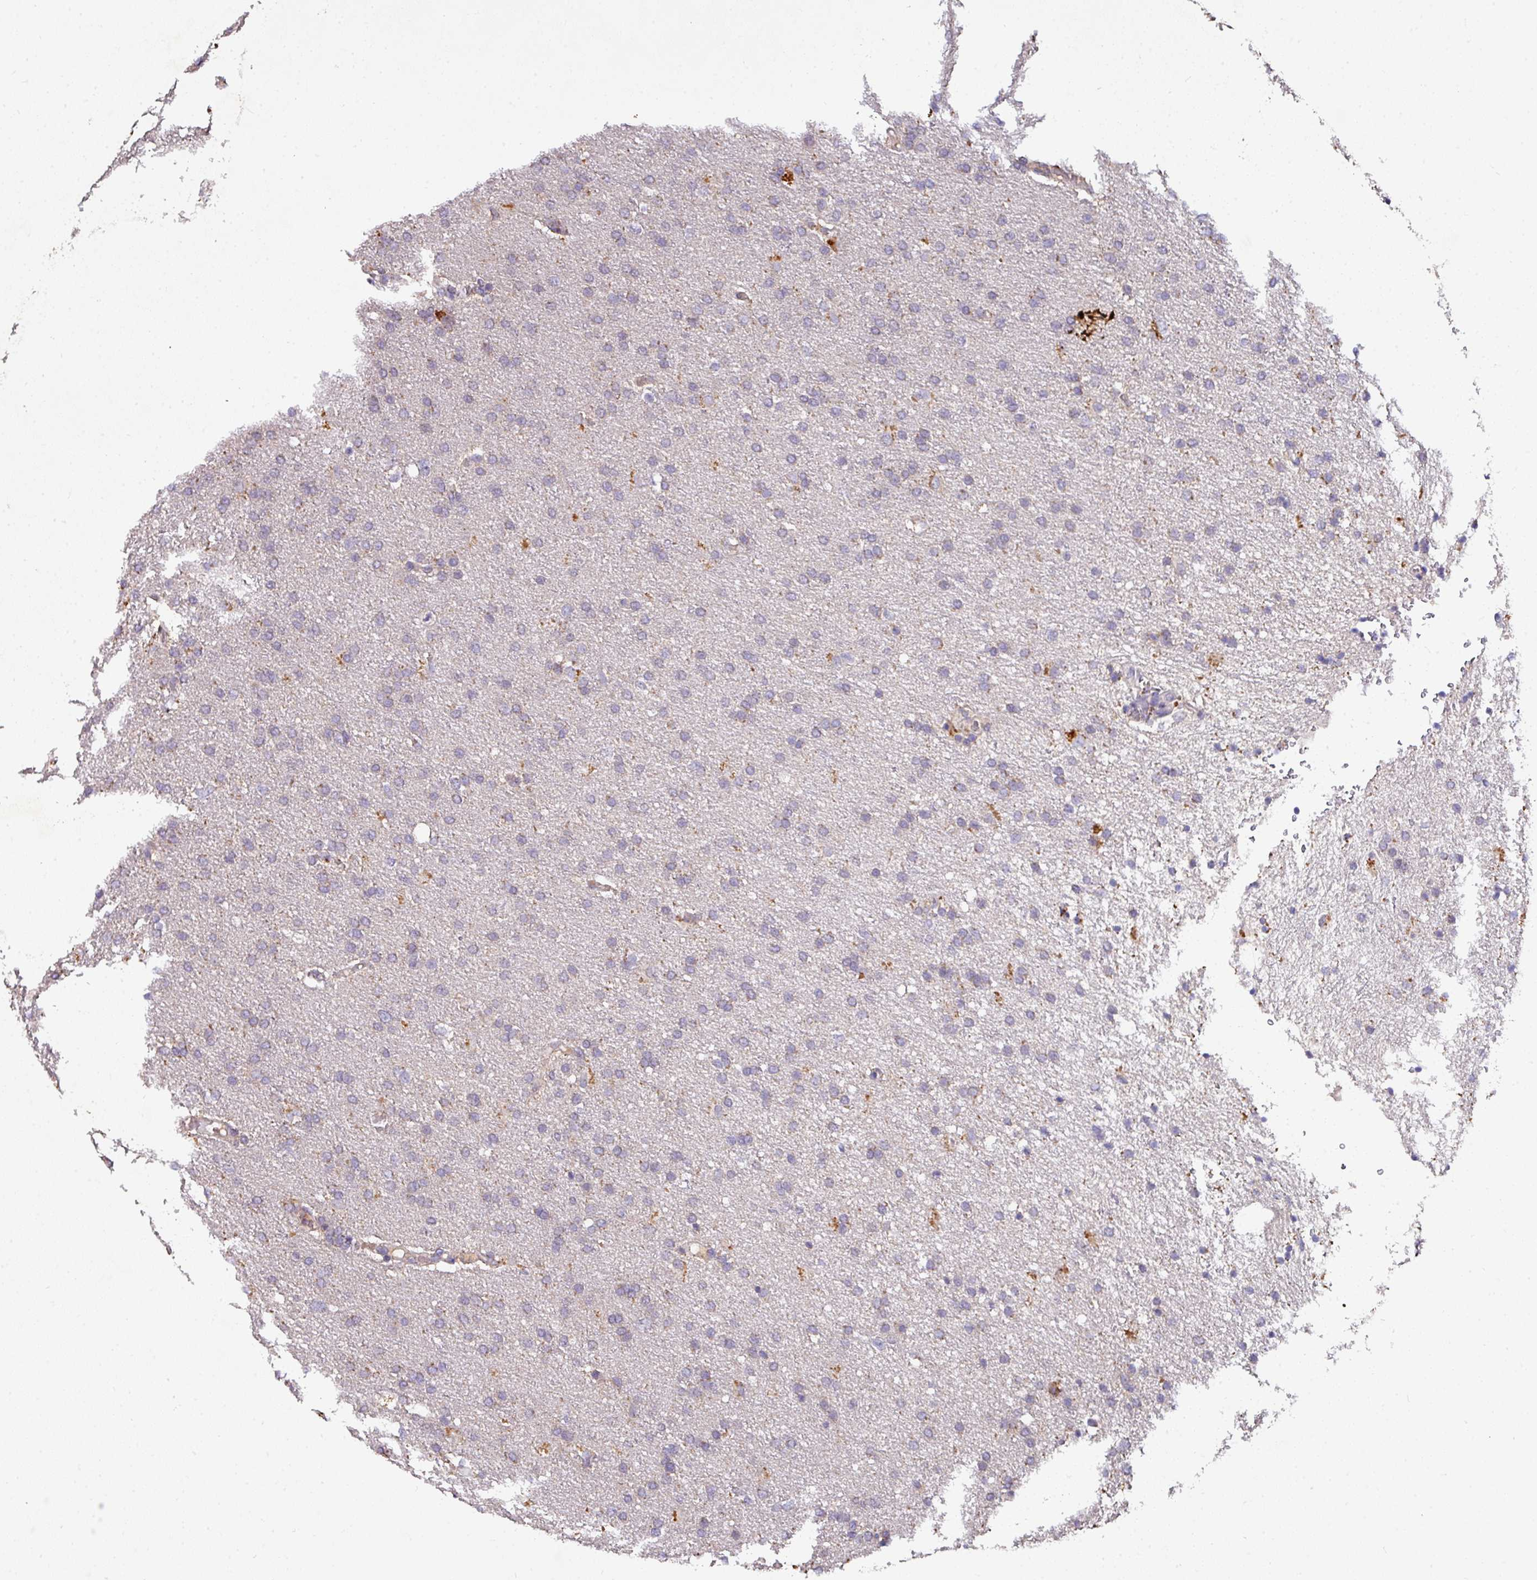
{"staining": {"intensity": "negative", "quantity": "none", "location": "none"}, "tissue": "glioma", "cell_type": "Tumor cells", "image_type": "cancer", "snomed": [{"axis": "morphology", "description": "Glioma, malignant, High grade"}, {"axis": "topography", "description": "Brain"}], "caption": "IHC micrograph of malignant glioma (high-grade) stained for a protein (brown), which shows no staining in tumor cells. (DAB (3,3'-diaminobenzidine) immunohistochemistry visualized using brightfield microscopy, high magnification).", "gene": "AEBP2", "patient": {"sex": "male", "age": 72}}